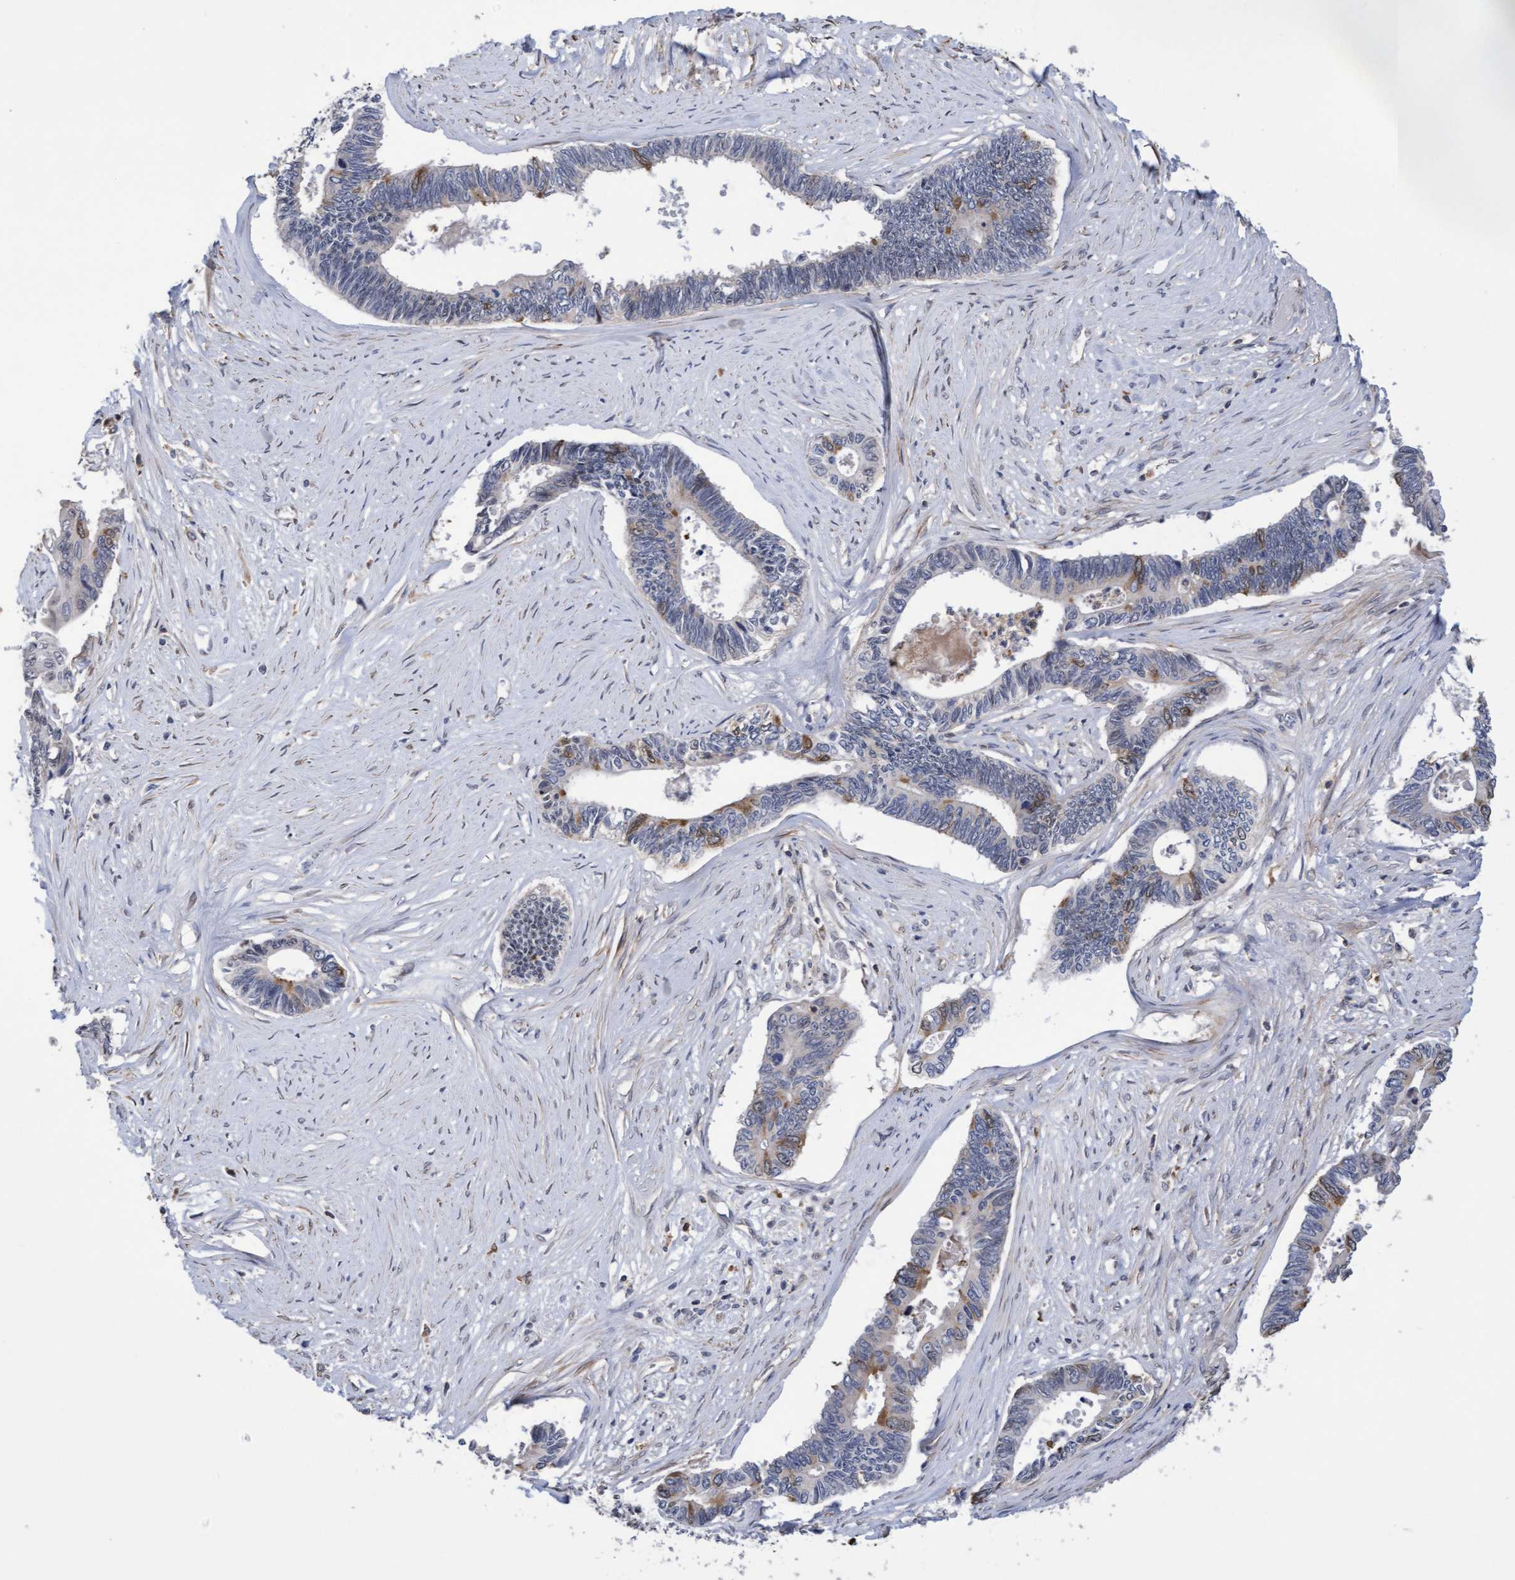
{"staining": {"intensity": "moderate", "quantity": "<25%", "location": "cytoplasmic/membranous,nuclear"}, "tissue": "pancreatic cancer", "cell_type": "Tumor cells", "image_type": "cancer", "snomed": [{"axis": "morphology", "description": "Adenocarcinoma, NOS"}, {"axis": "topography", "description": "Pancreas"}], "caption": "Immunohistochemistry image of neoplastic tissue: pancreatic cancer (adenocarcinoma) stained using immunohistochemistry (IHC) reveals low levels of moderate protein expression localized specifically in the cytoplasmic/membranous and nuclear of tumor cells, appearing as a cytoplasmic/membranous and nuclear brown color.", "gene": "SLBP", "patient": {"sex": "female", "age": 70}}